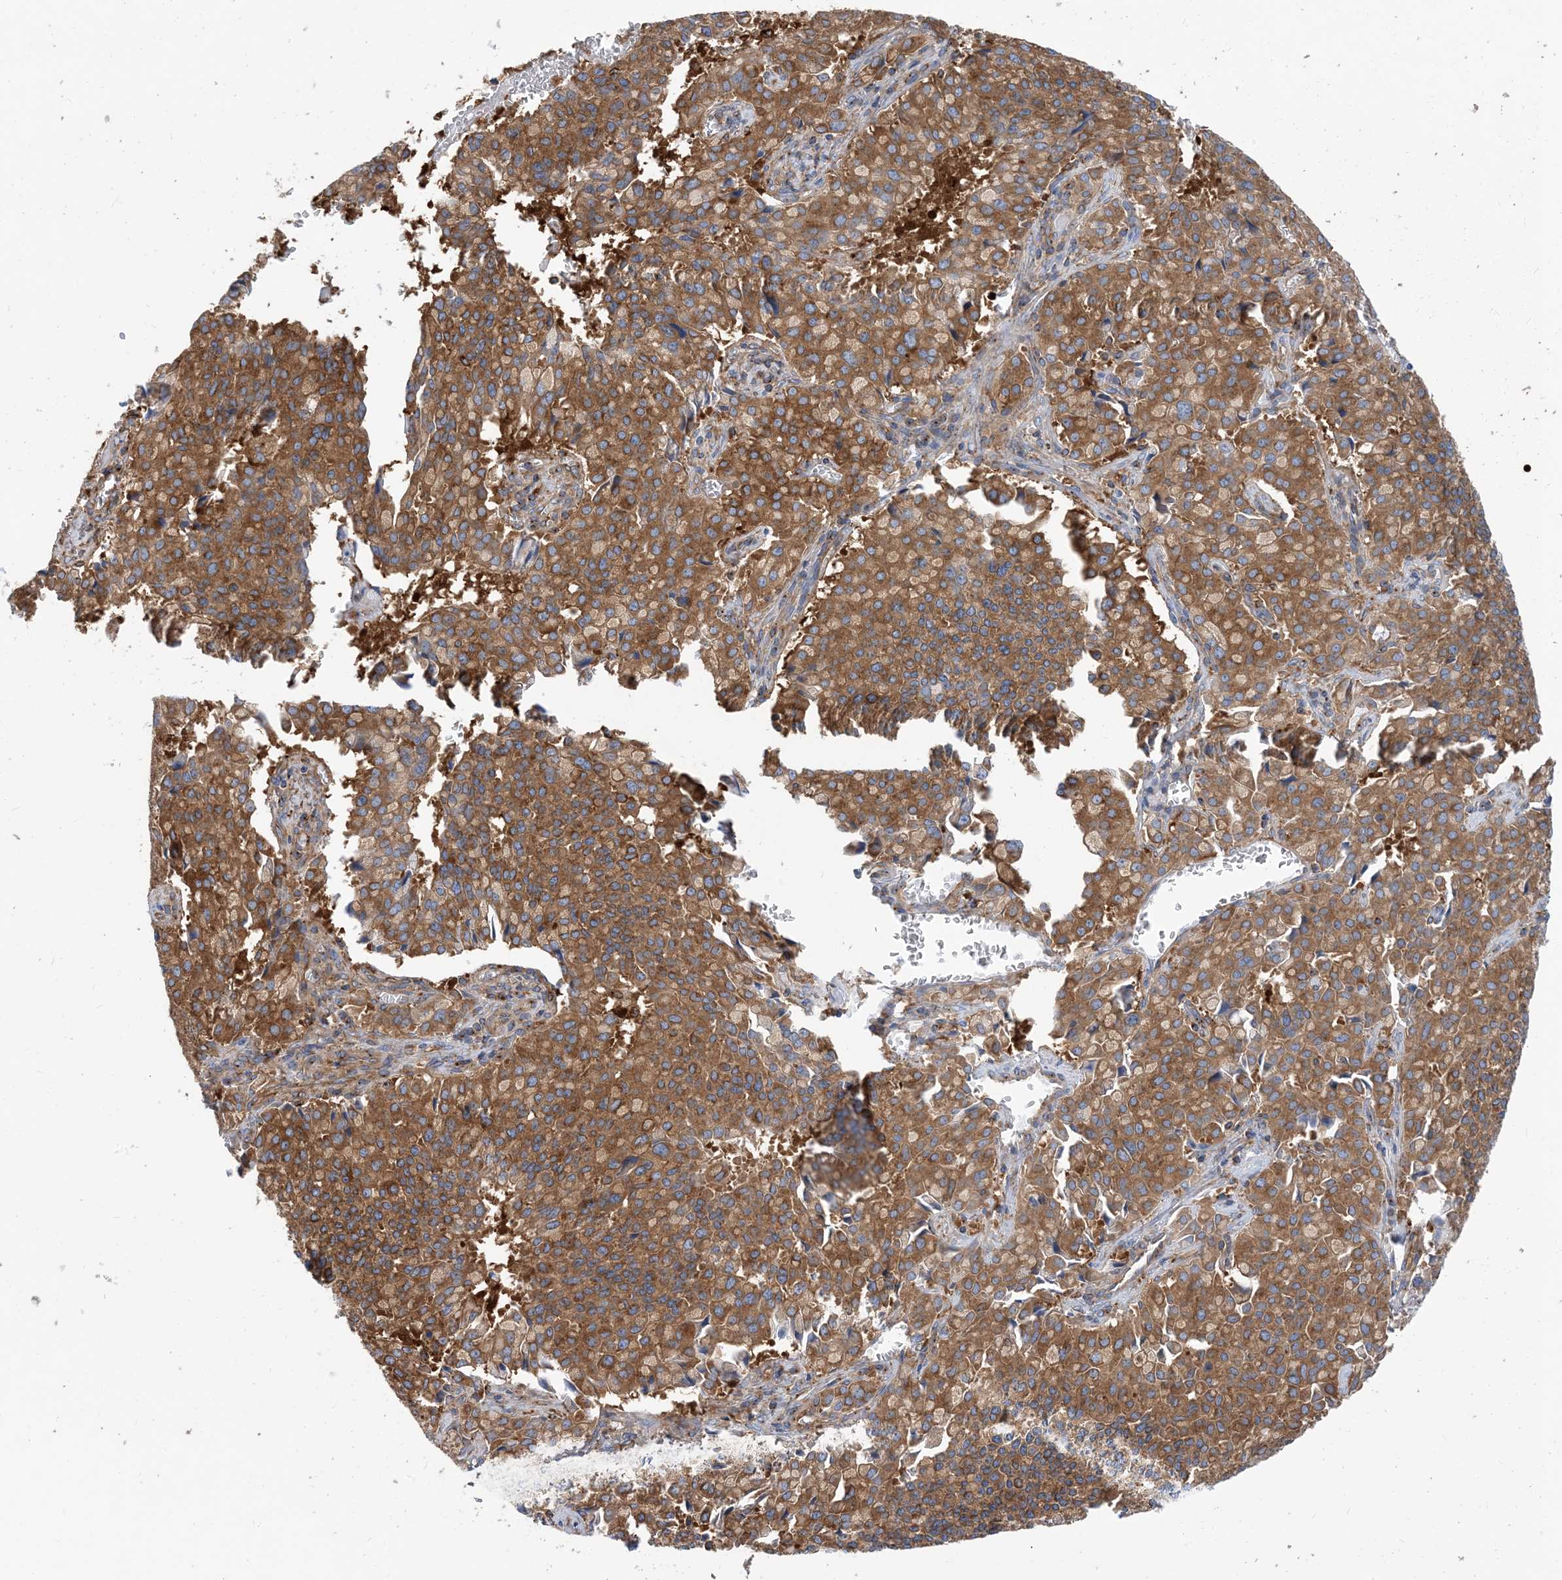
{"staining": {"intensity": "moderate", "quantity": ">75%", "location": "cytoplasmic/membranous"}, "tissue": "pancreatic cancer", "cell_type": "Tumor cells", "image_type": "cancer", "snomed": [{"axis": "morphology", "description": "Adenocarcinoma, NOS"}, {"axis": "topography", "description": "Pancreas"}], "caption": "There is medium levels of moderate cytoplasmic/membranous staining in tumor cells of pancreatic adenocarcinoma, as demonstrated by immunohistochemical staining (brown color).", "gene": "DYNC1LI1", "patient": {"sex": "male", "age": 65}}